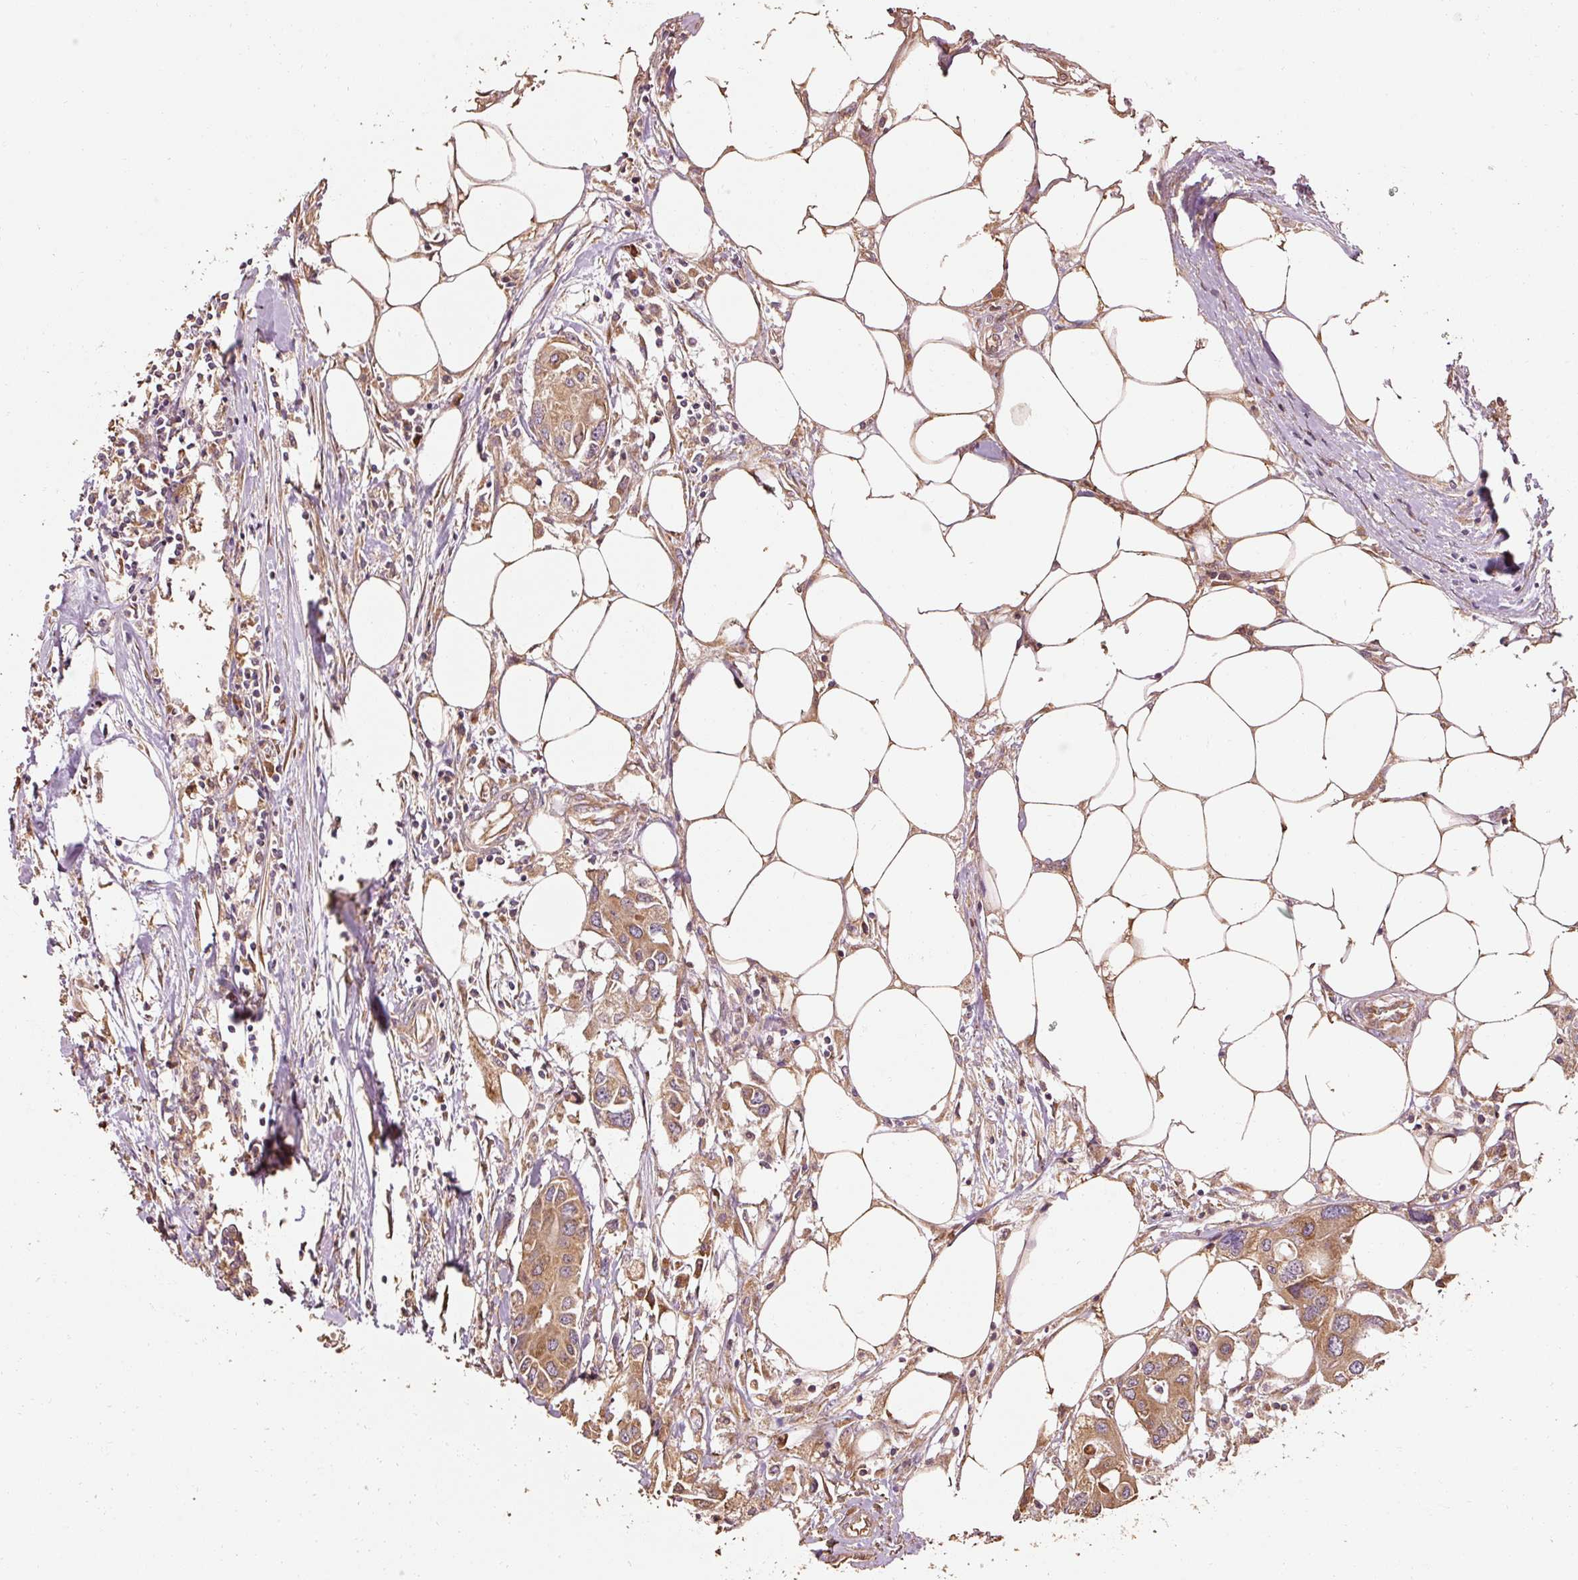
{"staining": {"intensity": "moderate", "quantity": ">75%", "location": "cytoplasmic/membranous"}, "tissue": "colorectal cancer", "cell_type": "Tumor cells", "image_type": "cancer", "snomed": [{"axis": "morphology", "description": "Adenocarcinoma, NOS"}, {"axis": "topography", "description": "Colon"}], "caption": "DAB immunohistochemical staining of adenocarcinoma (colorectal) reveals moderate cytoplasmic/membranous protein expression in approximately >75% of tumor cells.", "gene": "EFHC1", "patient": {"sex": "male", "age": 77}}